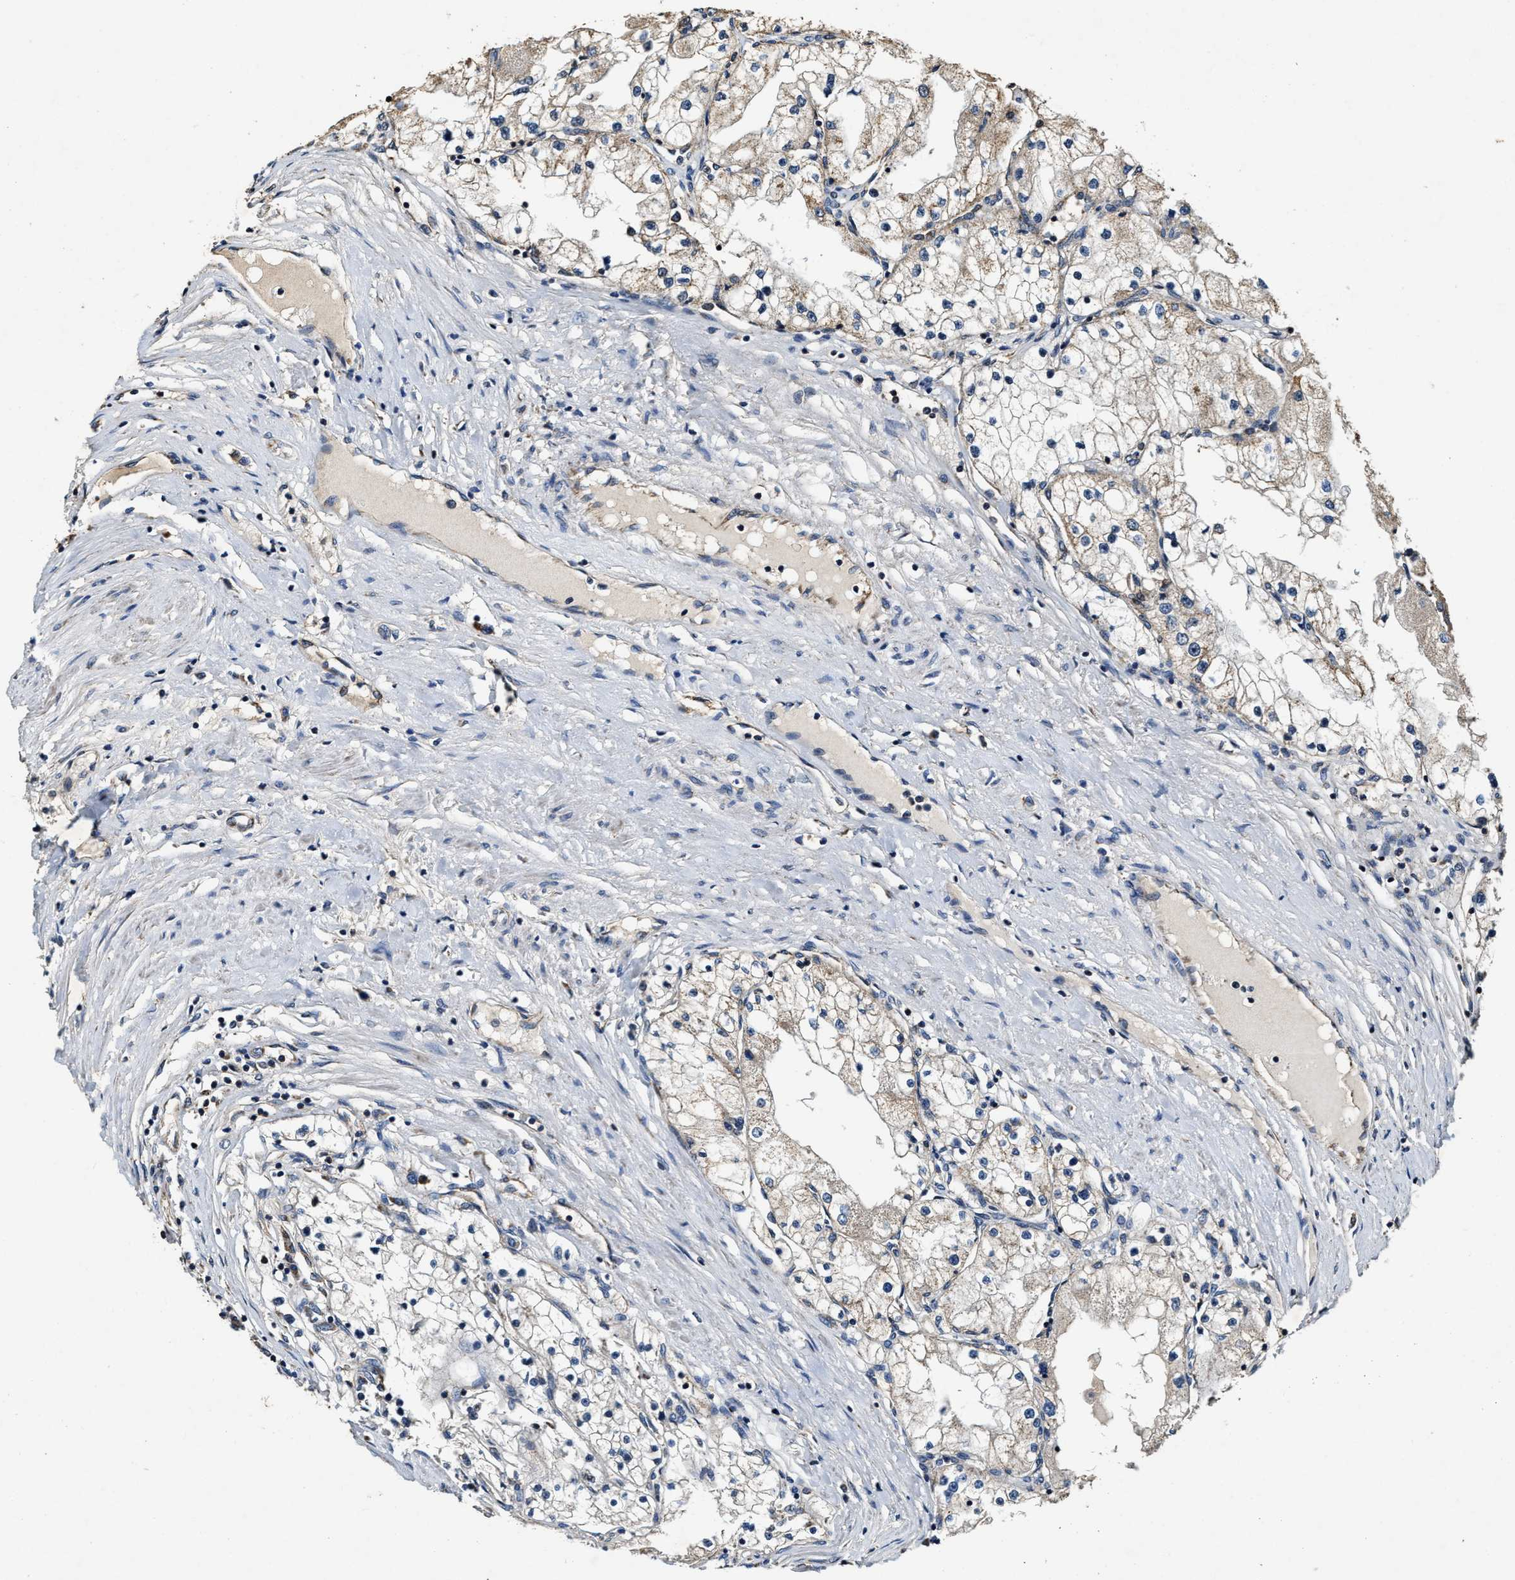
{"staining": {"intensity": "weak", "quantity": ">75%", "location": "cytoplasmic/membranous"}, "tissue": "renal cancer", "cell_type": "Tumor cells", "image_type": "cancer", "snomed": [{"axis": "morphology", "description": "Adenocarcinoma, NOS"}, {"axis": "topography", "description": "Kidney"}], "caption": "Tumor cells demonstrate low levels of weak cytoplasmic/membranous expression in about >75% of cells in human renal cancer. The staining is performed using DAB (3,3'-diaminobenzidine) brown chromogen to label protein expression. The nuclei are counter-stained blue using hematoxylin.", "gene": "GFRA3", "patient": {"sex": "male", "age": 68}}